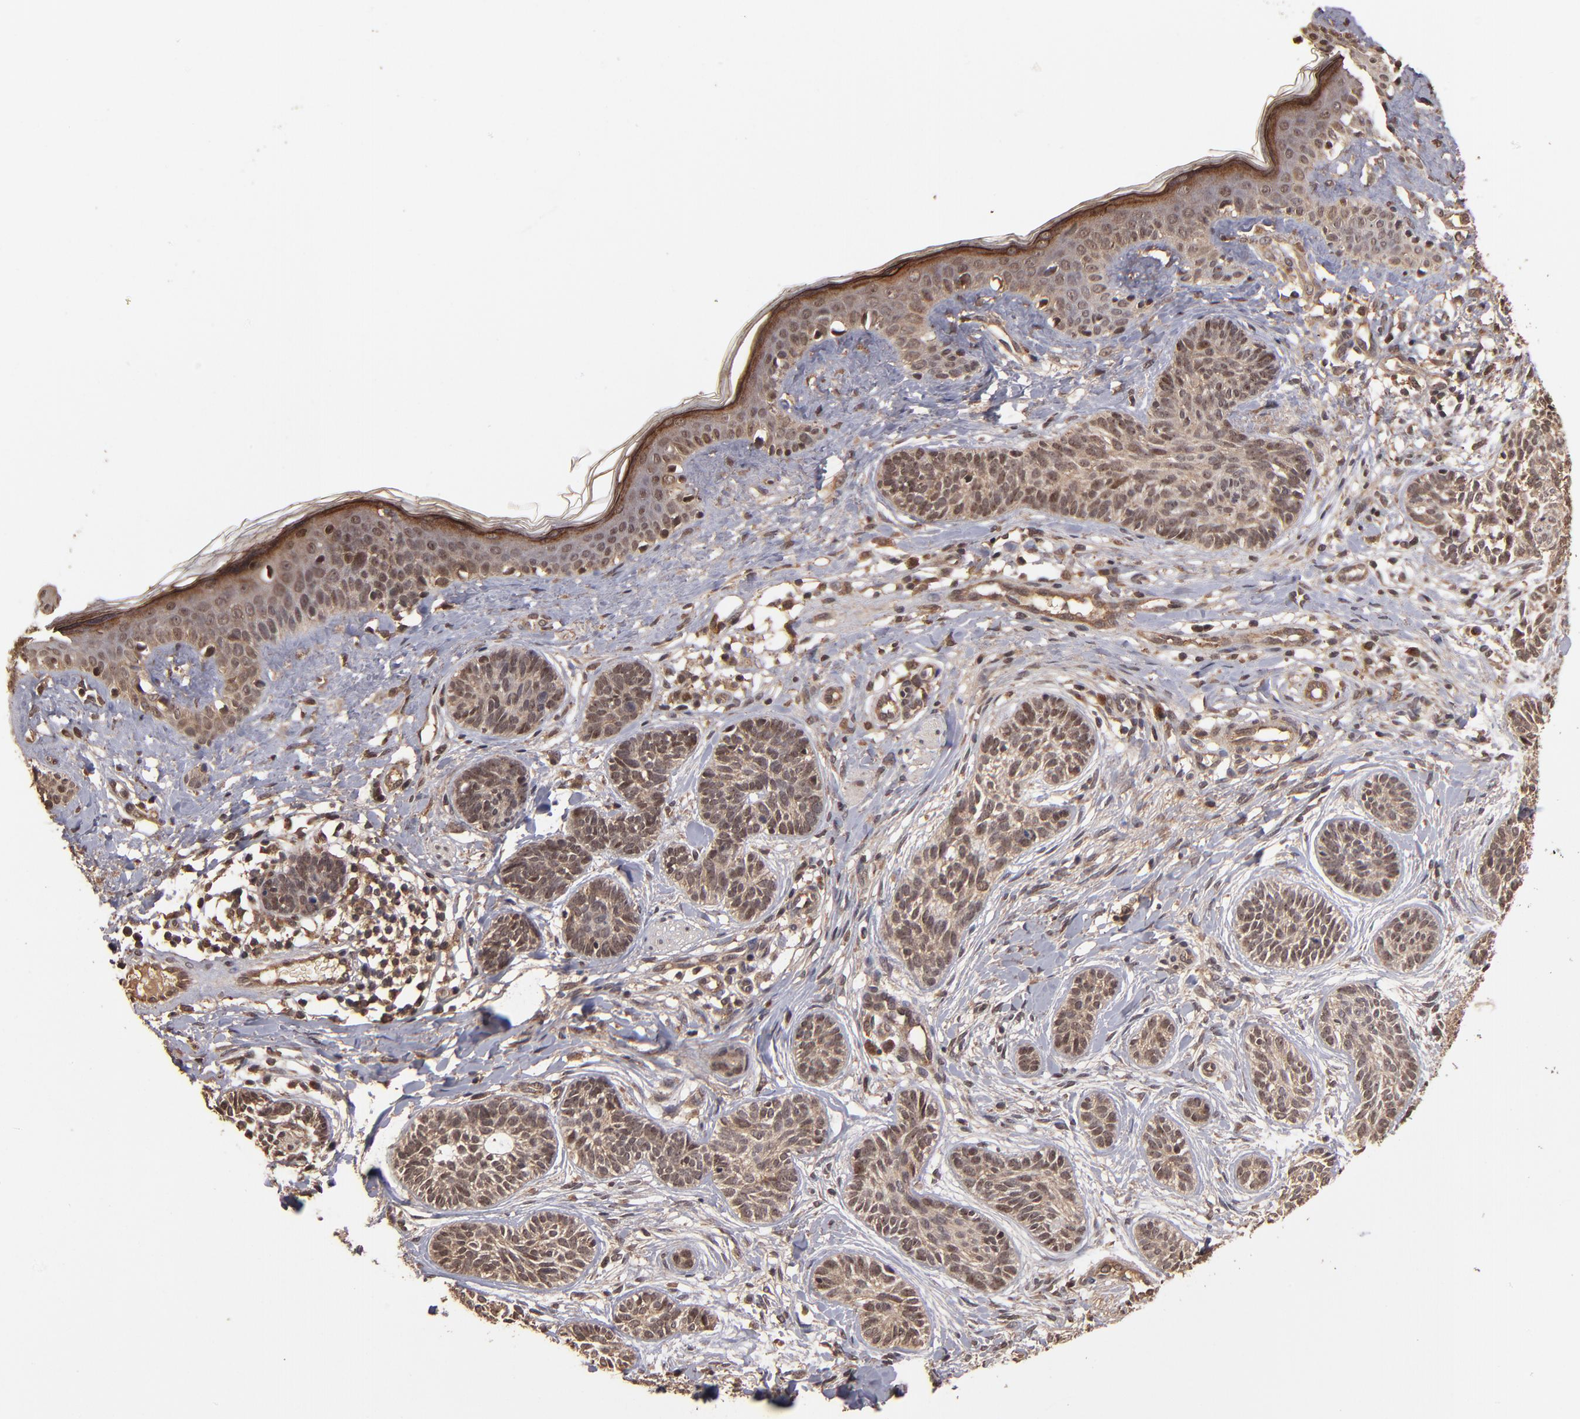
{"staining": {"intensity": "moderate", "quantity": ">75%", "location": "cytoplasmic/membranous"}, "tissue": "skin cancer", "cell_type": "Tumor cells", "image_type": "cancer", "snomed": [{"axis": "morphology", "description": "Normal tissue, NOS"}, {"axis": "morphology", "description": "Basal cell carcinoma"}, {"axis": "topography", "description": "Skin"}], "caption": "There is medium levels of moderate cytoplasmic/membranous expression in tumor cells of skin cancer, as demonstrated by immunohistochemical staining (brown color).", "gene": "NFE2L2", "patient": {"sex": "male", "age": 63}}